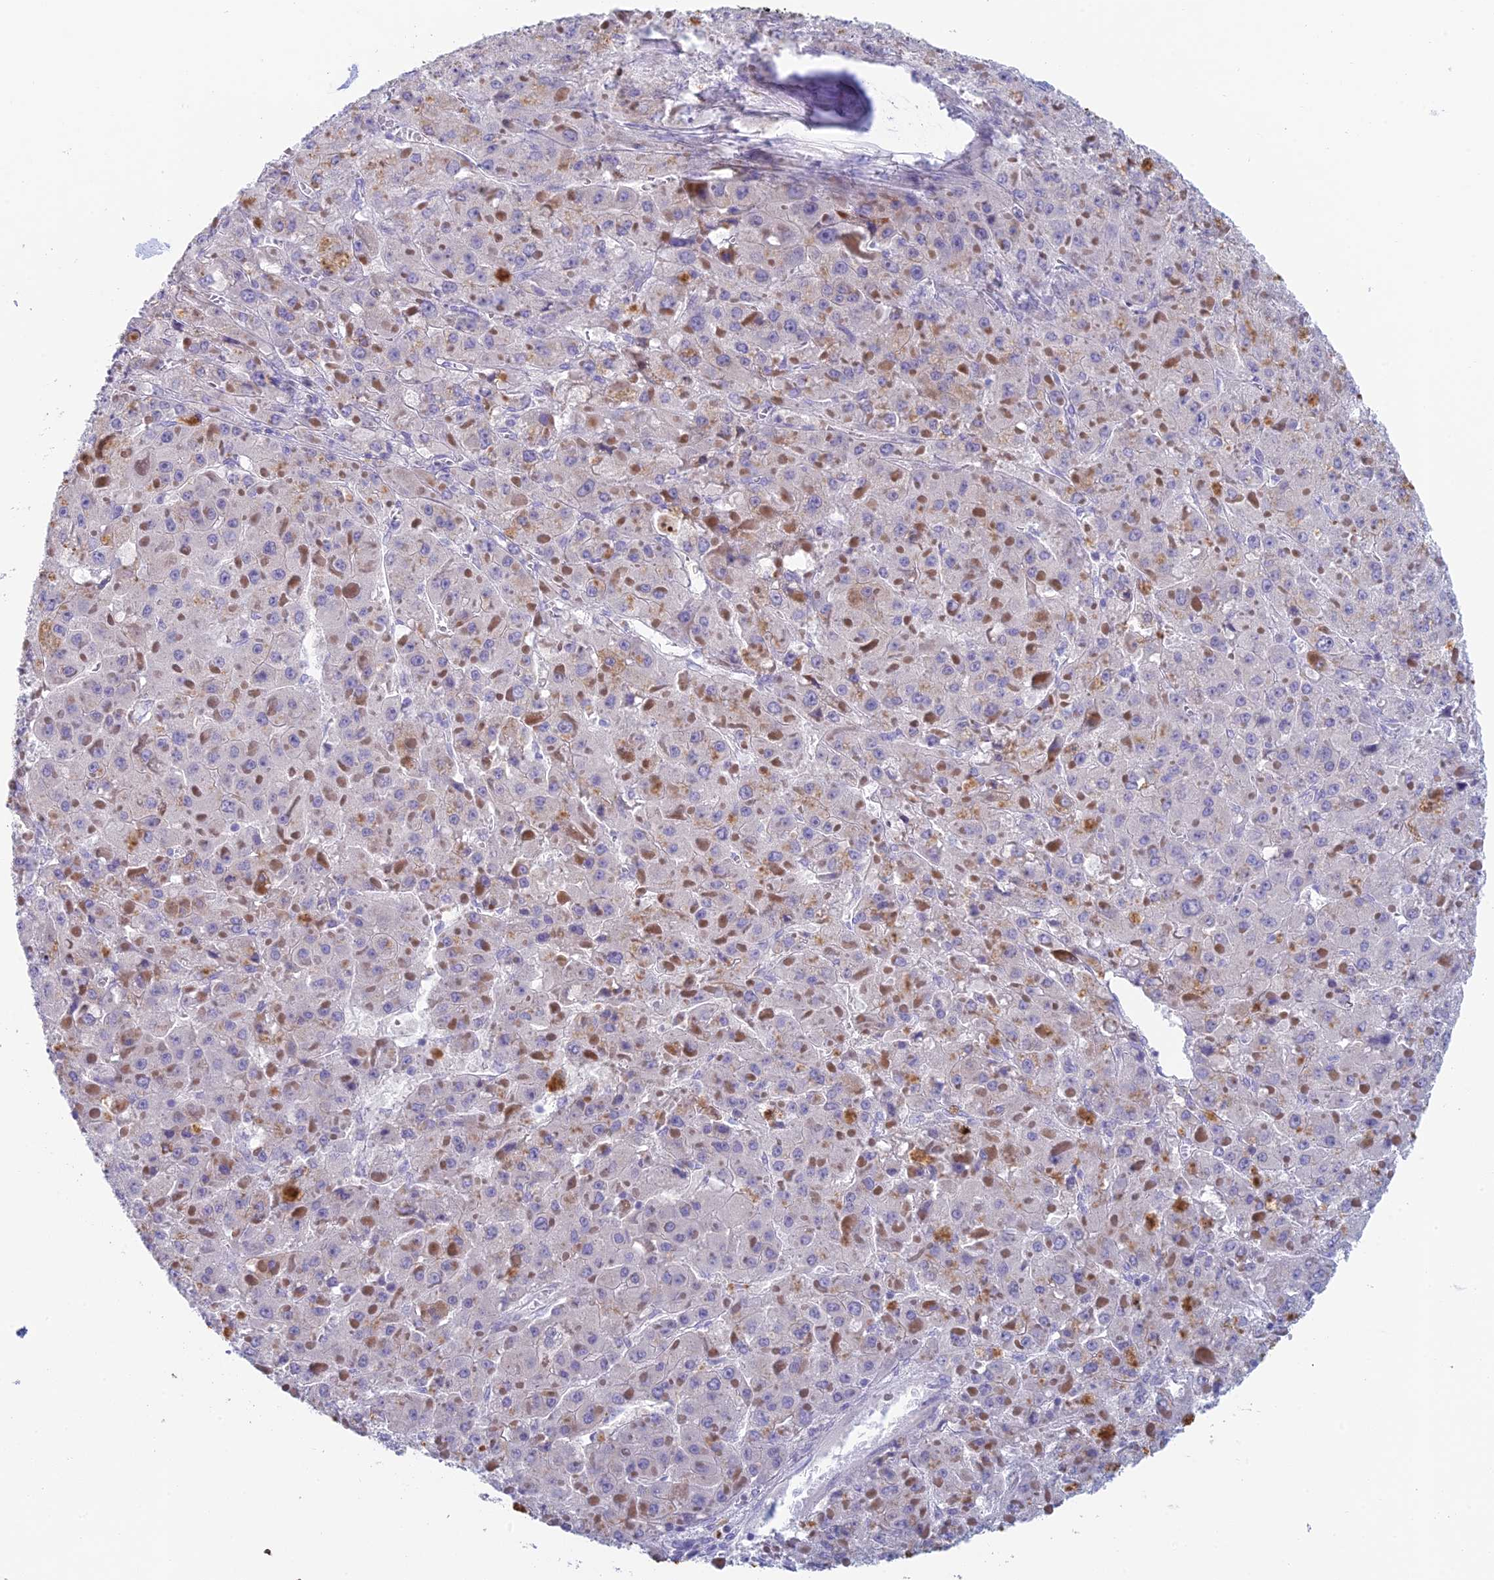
{"staining": {"intensity": "negative", "quantity": "none", "location": "none"}, "tissue": "liver cancer", "cell_type": "Tumor cells", "image_type": "cancer", "snomed": [{"axis": "morphology", "description": "Carcinoma, Hepatocellular, NOS"}, {"axis": "topography", "description": "Liver"}], "caption": "This is an immunohistochemistry image of human liver cancer (hepatocellular carcinoma). There is no positivity in tumor cells.", "gene": "REXO5", "patient": {"sex": "female", "age": 73}}